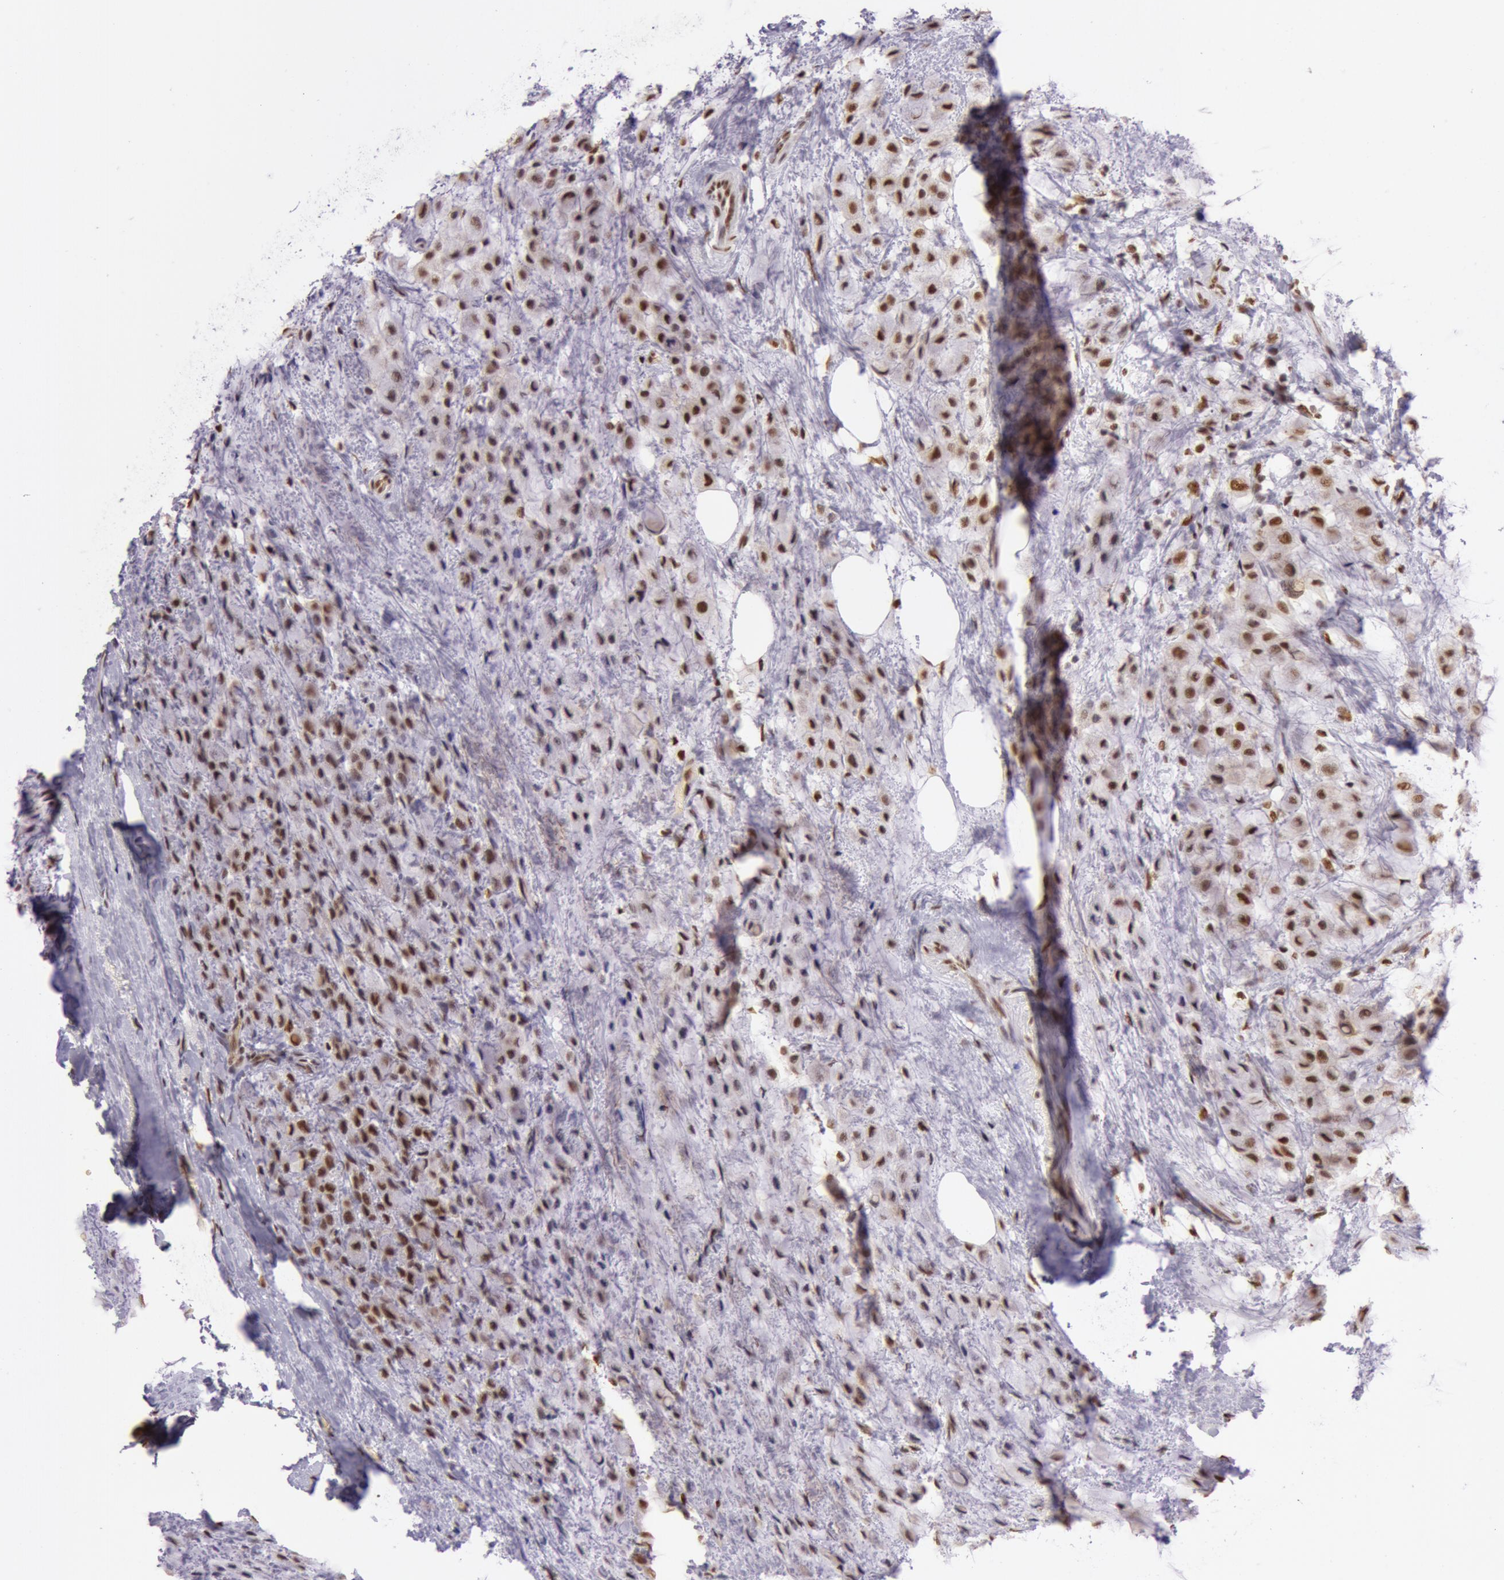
{"staining": {"intensity": "strong", "quantity": ">75%", "location": "nuclear"}, "tissue": "breast cancer", "cell_type": "Tumor cells", "image_type": "cancer", "snomed": [{"axis": "morphology", "description": "Lobular carcinoma"}, {"axis": "topography", "description": "Breast"}], "caption": "About >75% of tumor cells in human breast cancer (lobular carcinoma) display strong nuclear protein staining as visualized by brown immunohistochemical staining.", "gene": "NBN", "patient": {"sex": "female", "age": 85}}